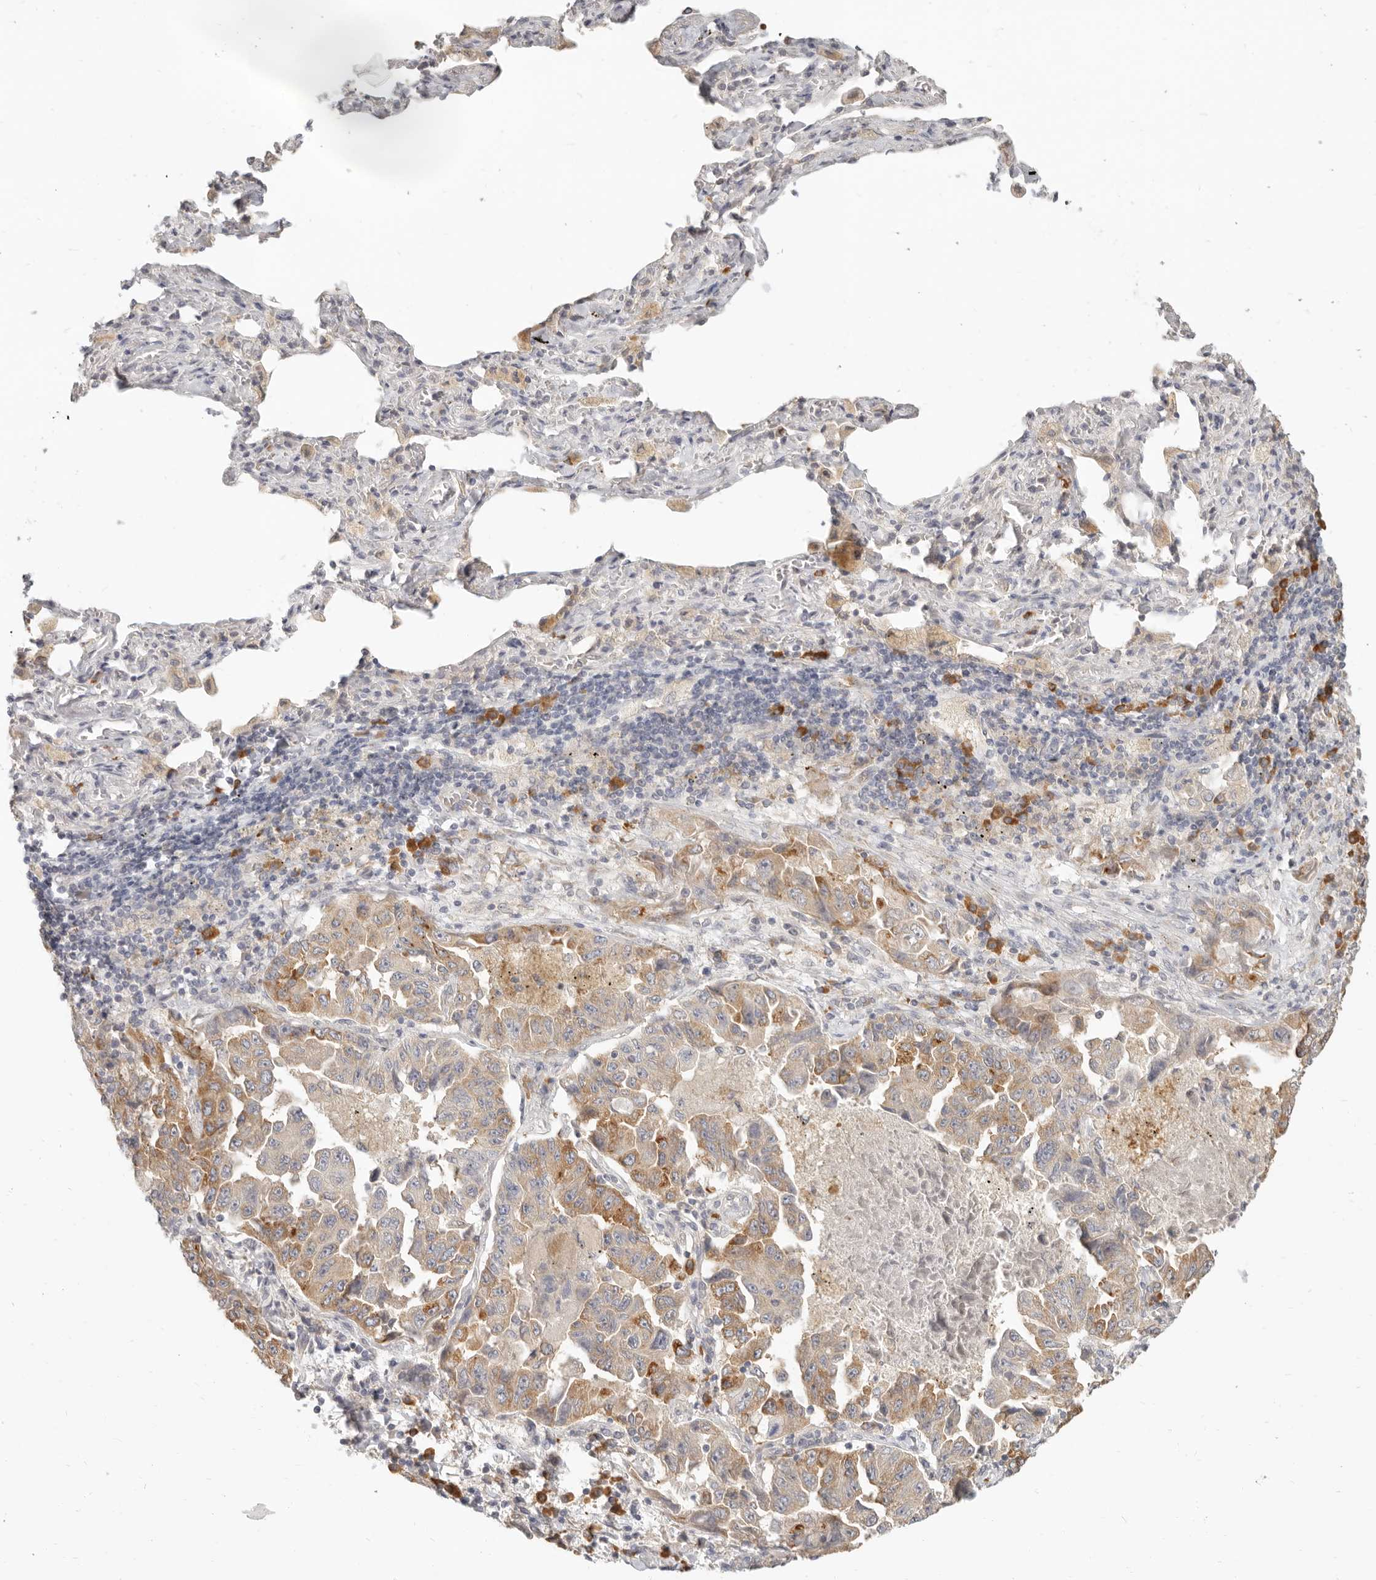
{"staining": {"intensity": "moderate", "quantity": "<25%", "location": "cytoplasmic/membranous"}, "tissue": "lung cancer", "cell_type": "Tumor cells", "image_type": "cancer", "snomed": [{"axis": "morphology", "description": "Adenocarcinoma, NOS"}, {"axis": "topography", "description": "Lung"}], "caption": "Human adenocarcinoma (lung) stained with a protein marker demonstrates moderate staining in tumor cells.", "gene": "PABPC4", "patient": {"sex": "female", "age": 51}}